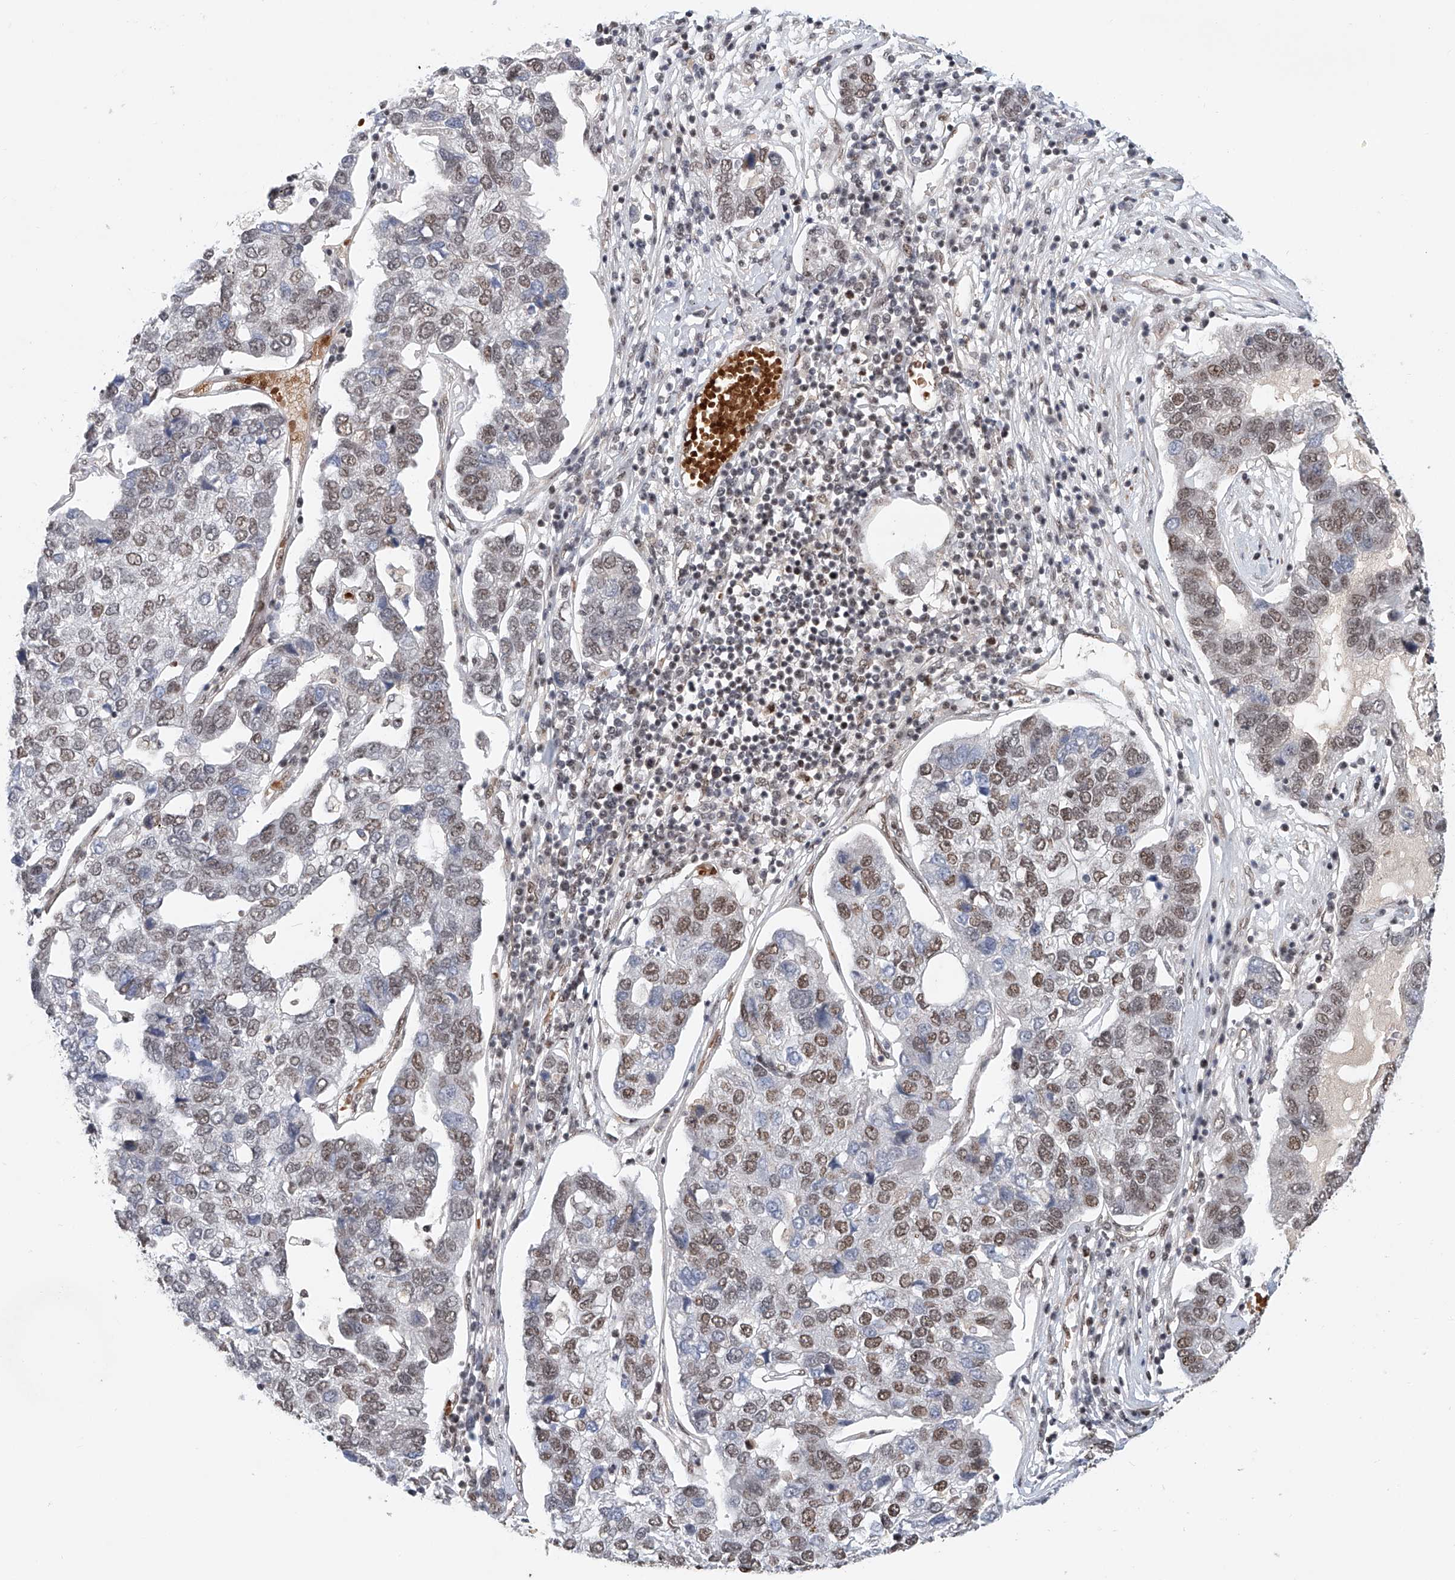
{"staining": {"intensity": "moderate", "quantity": "25%-75%", "location": "nuclear"}, "tissue": "pancreatic cancer", "cell_type": "Tumor cells", "image_type": "cancer", "snomed": [{"axis": "morphology", "description": "Adenocarcinoma, NOS"}, {"axis": "topography", "description": "Pancreas"}], "caption": "Protein analysis of pancreatic adenocarcinoma tissue exhibits moderate nuclear positivity in about 25%-75% of tumor cells.", "gene": "ZNF470", "patient": {"sex": "female", "age": 61}}